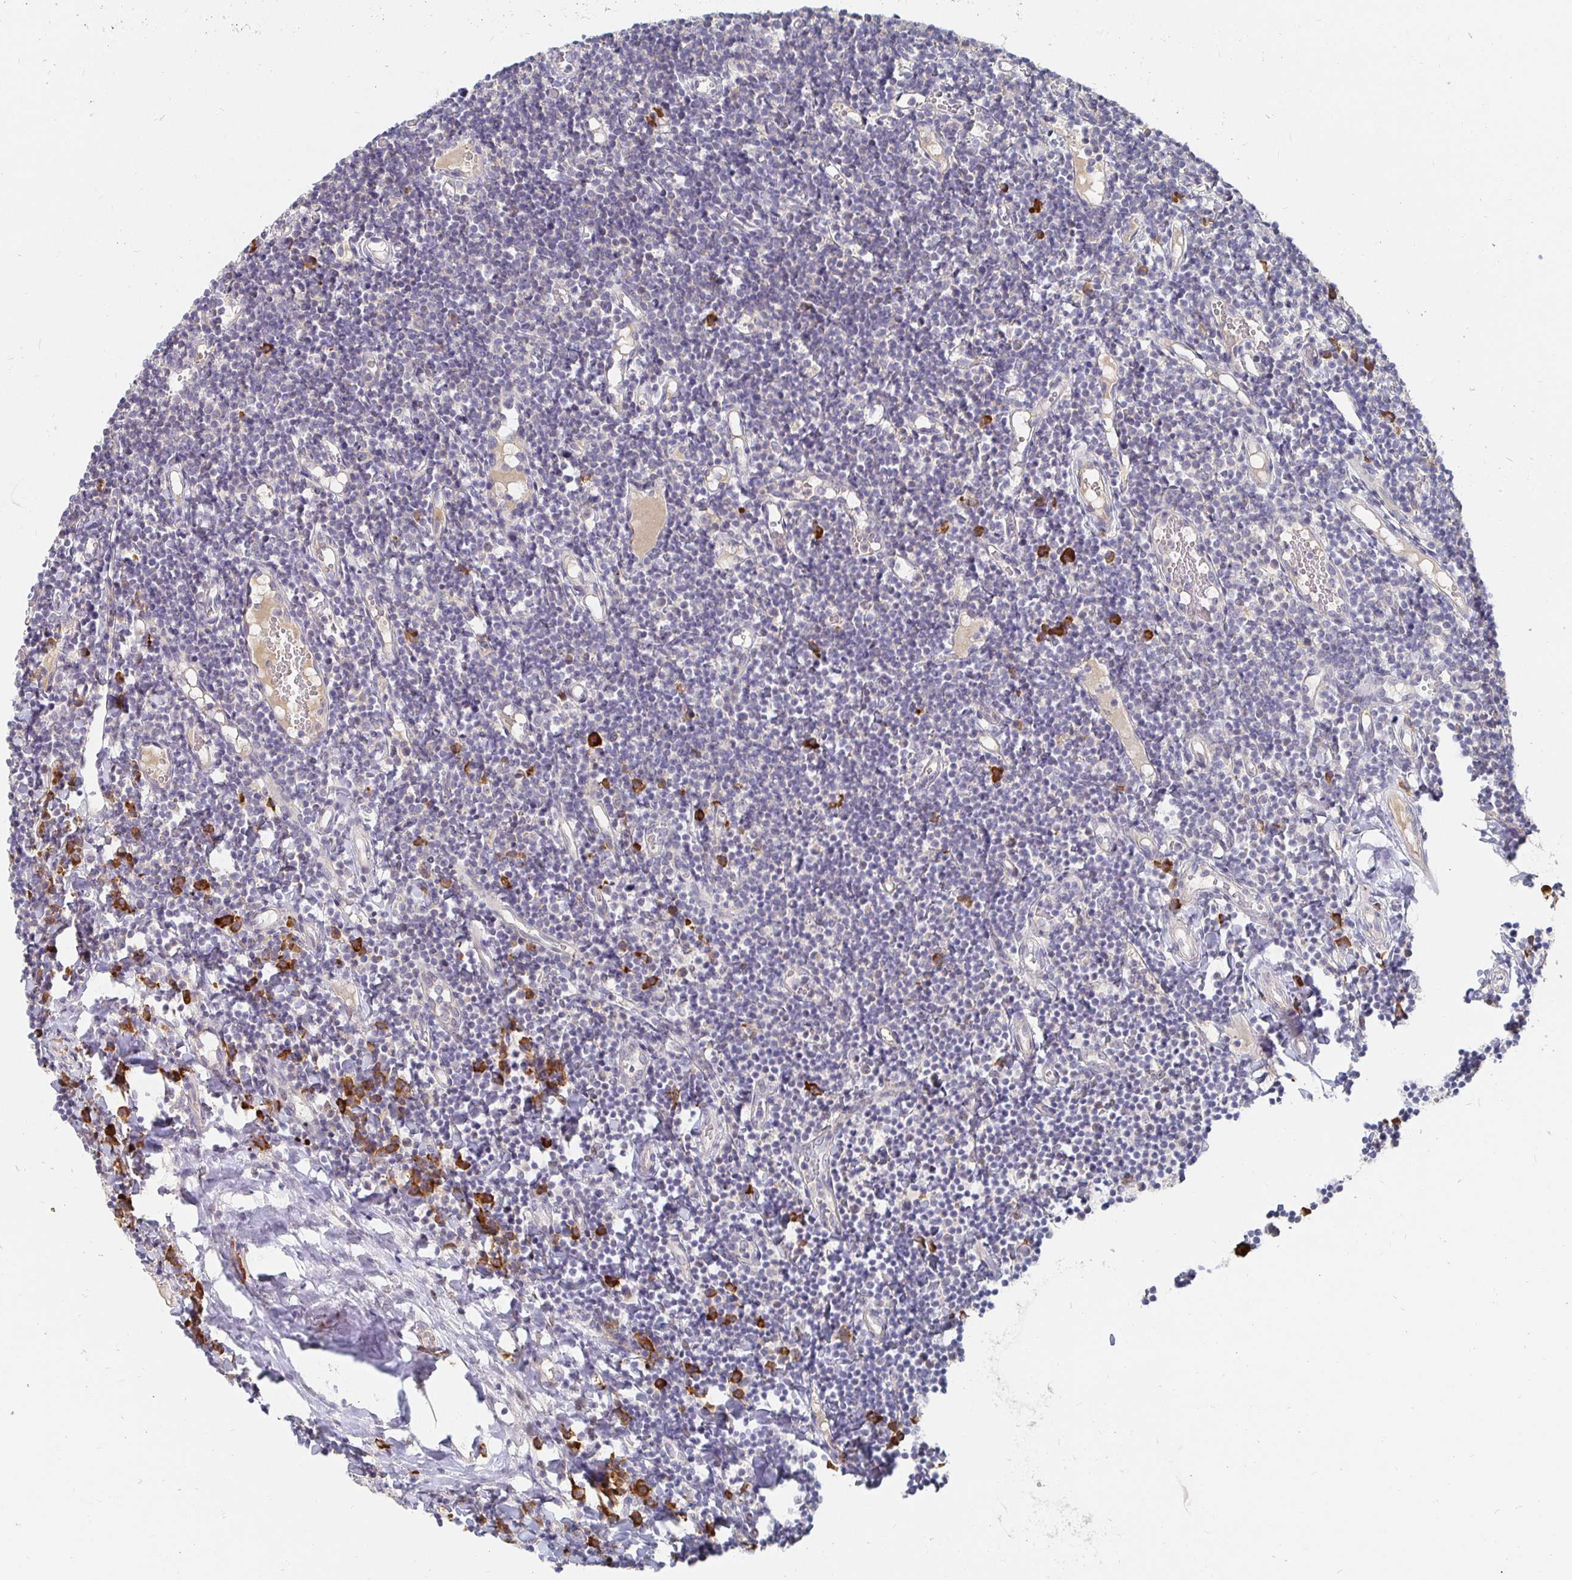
{"staining": {"intensity": "moderate", "quantity": "<25%", "location": "nuclear"}, "tissue": "tonsil", "cell_type": "Germinal center cells", "image_type": "normal", "snomed": [{"axis": "morphology", "description": "Normal tissue, NOS"}, {"axis": "topography", "description": "Tonsil"}], "caption": "Immunohistochemistry (IHC) of normal human tonsil reveals low levels of moderate nuclear positivity in about <25% of germinal center cells.", "gene": "MEIS1", "patient": {"sex": "female", "age": 10}}